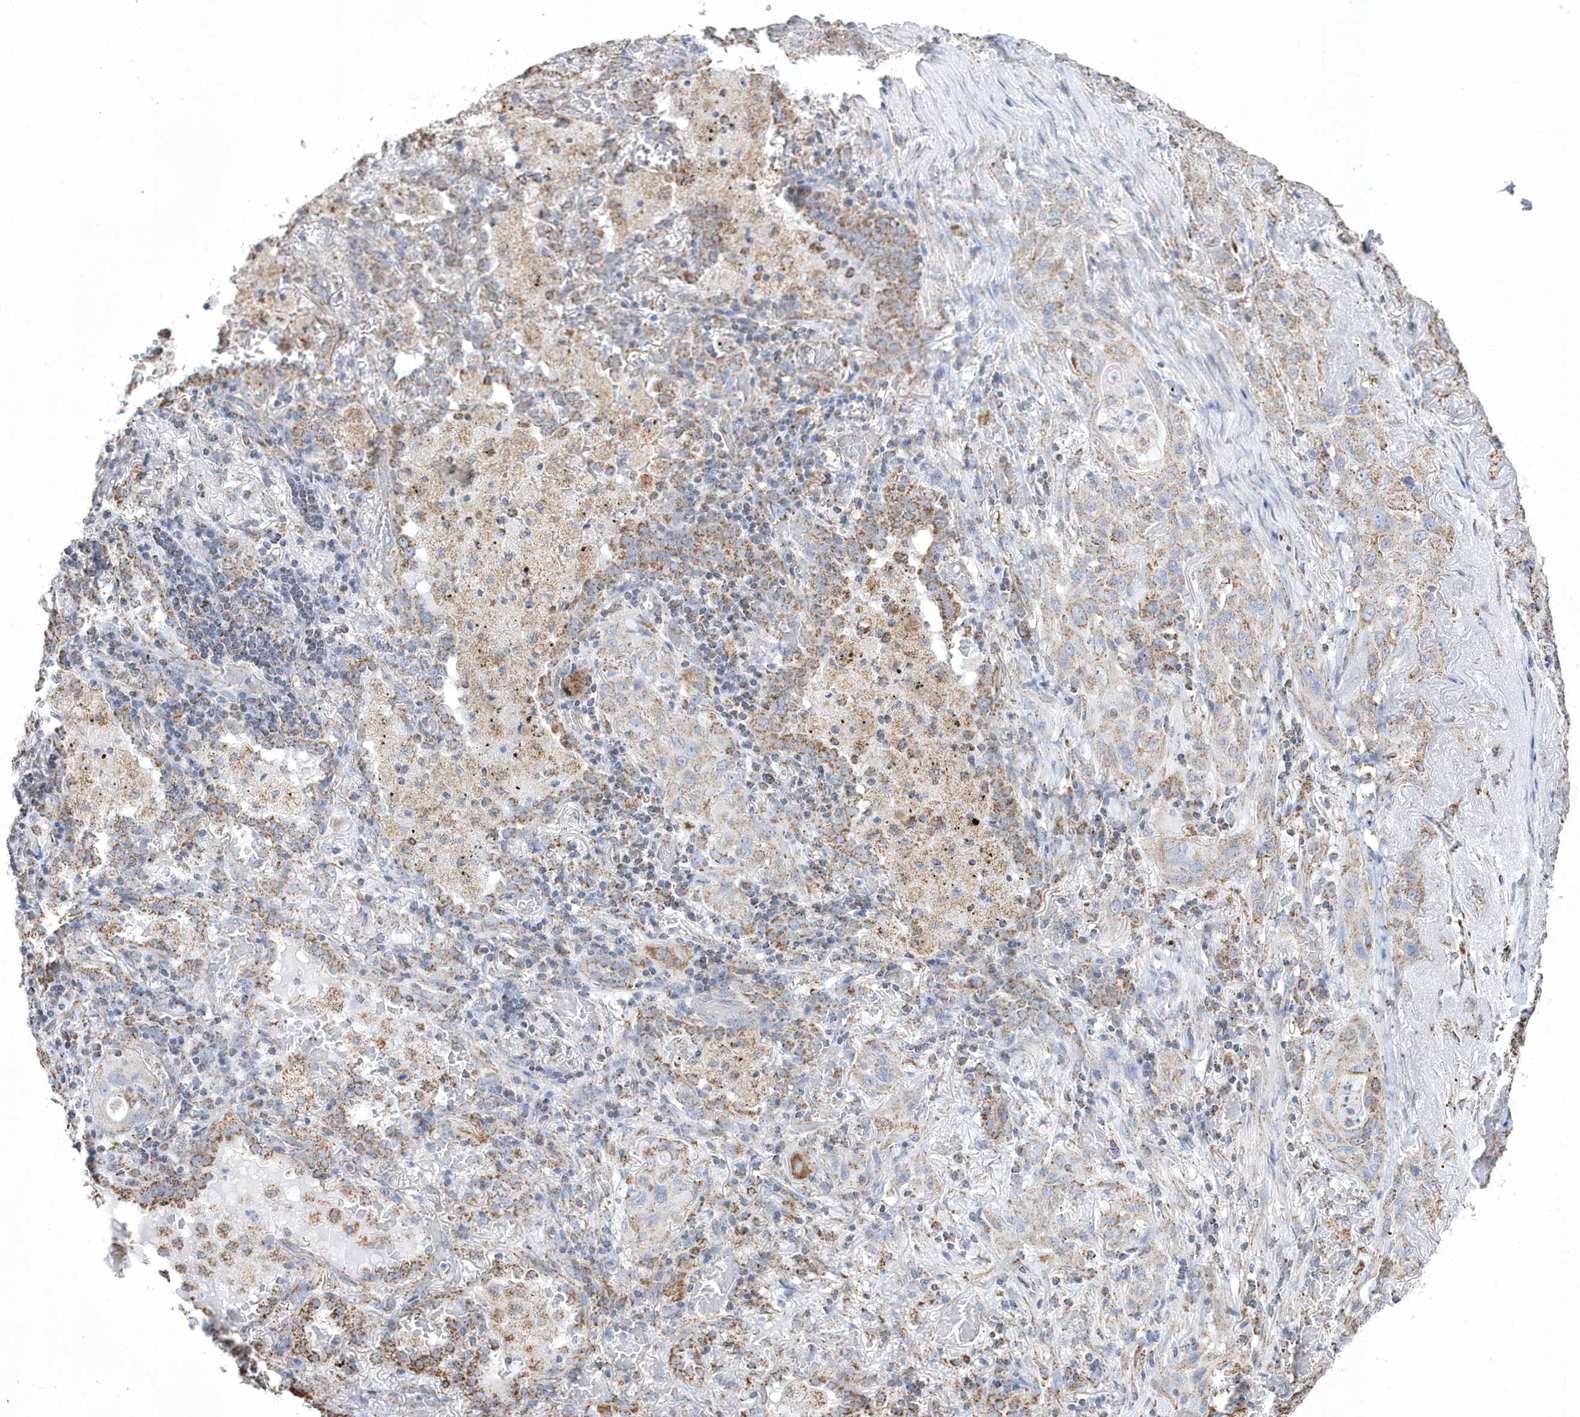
{"staining": {"intensity": "moderate", "quantity": "<25%", "location": "cytoplasmic/membranous"}, "tissue": "lung cancer", "cell_type": "Tumor cells", "image_type": "cancer", "snomed": [{"axis": "morphology", "description": "Squamous cell carcinoma, NOS"}, {"axis": "topography", "description": "Lung"}], "caption": "The micrograph shows staining of lung cancer, revealing moderate cytoplasmic/membranous protein expression (brown color) within tumor cells. The staining was performed using DAB, with brown indicating positive protein expression. Nuclei are stained blue with hematoxylin.", "gene": "GTPBP8", "patient": {"sex": "female", "age": 47}}